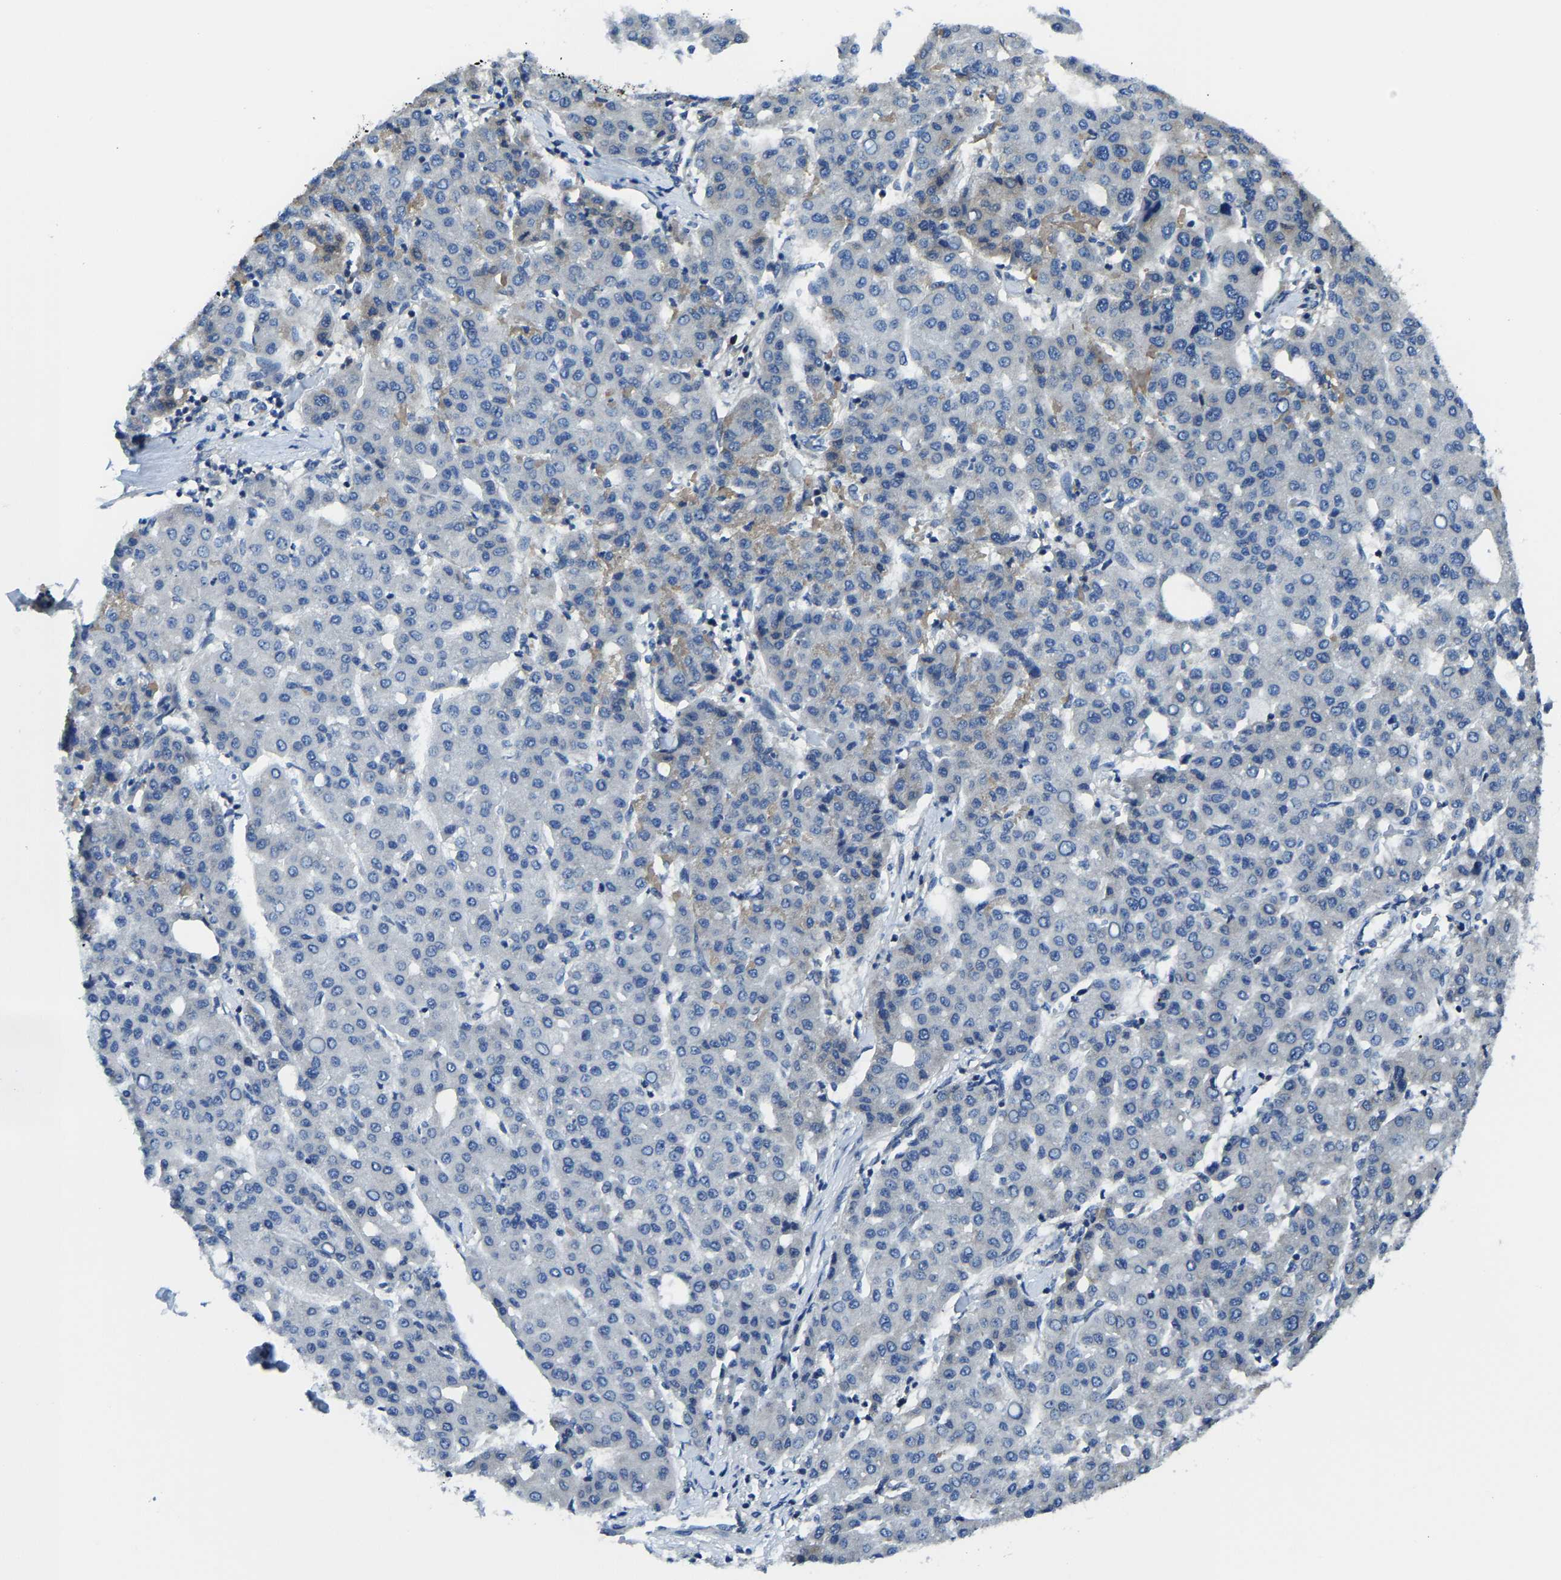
{"staining": {"intensity": "negative", "quantity": "none", "location": "none"}, "tissue": "liver cancer", "cell_type": "Tumor cells", "image_type": "cancer", "snomed": [{"axis": "morphology", "description": "Carcinoma, Hepatocellular, NOS"}, {"axis": "topography", "description": "Liver"}], "caption": "Liver cancer (hepatocellular carcinoma) stained for a protein using IHC demonstrates no expression tumor cells.", "gene": "G3BP2", "patient": {"sex": "male", "age": 65}}